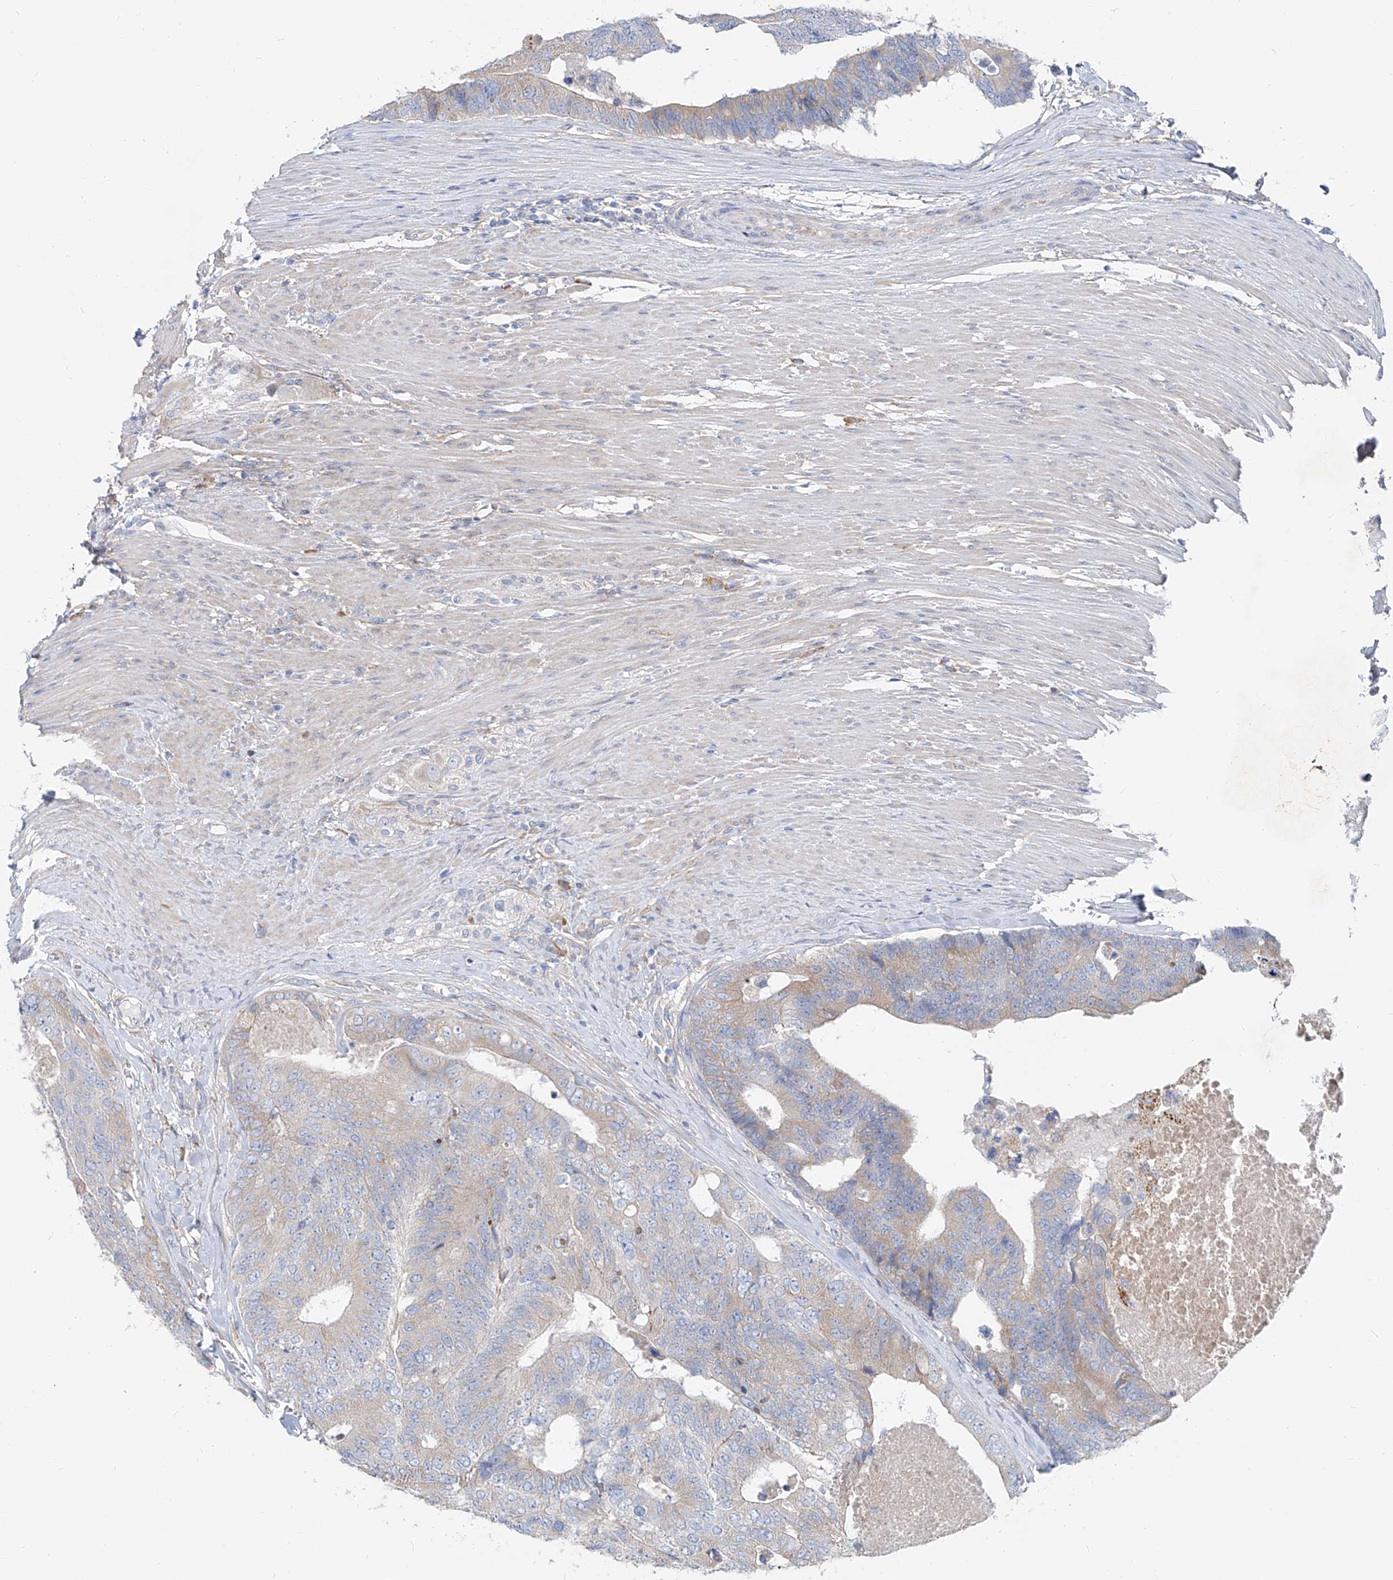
{"staining": {"intensity": "weak", "quantity": "<25%", "location": "cytoplasmic/membranous"}, "tissue": "colorectal cancer", "cell_type": "Tumor cells", "image_type": "cancer", "snomed": [{"axis": "morphology", "description": "Adenocarcinoma, NOS"}, {"axis": "topography", "description": "Colon"}], "caption": "Human colorectal cancer (adenocarcinoma) stained for a protein using immunohistochemistry demonstrates no staining in tumor cells.", "gene": "UFL1", "patient": {"sex": "female", "age": 67}}